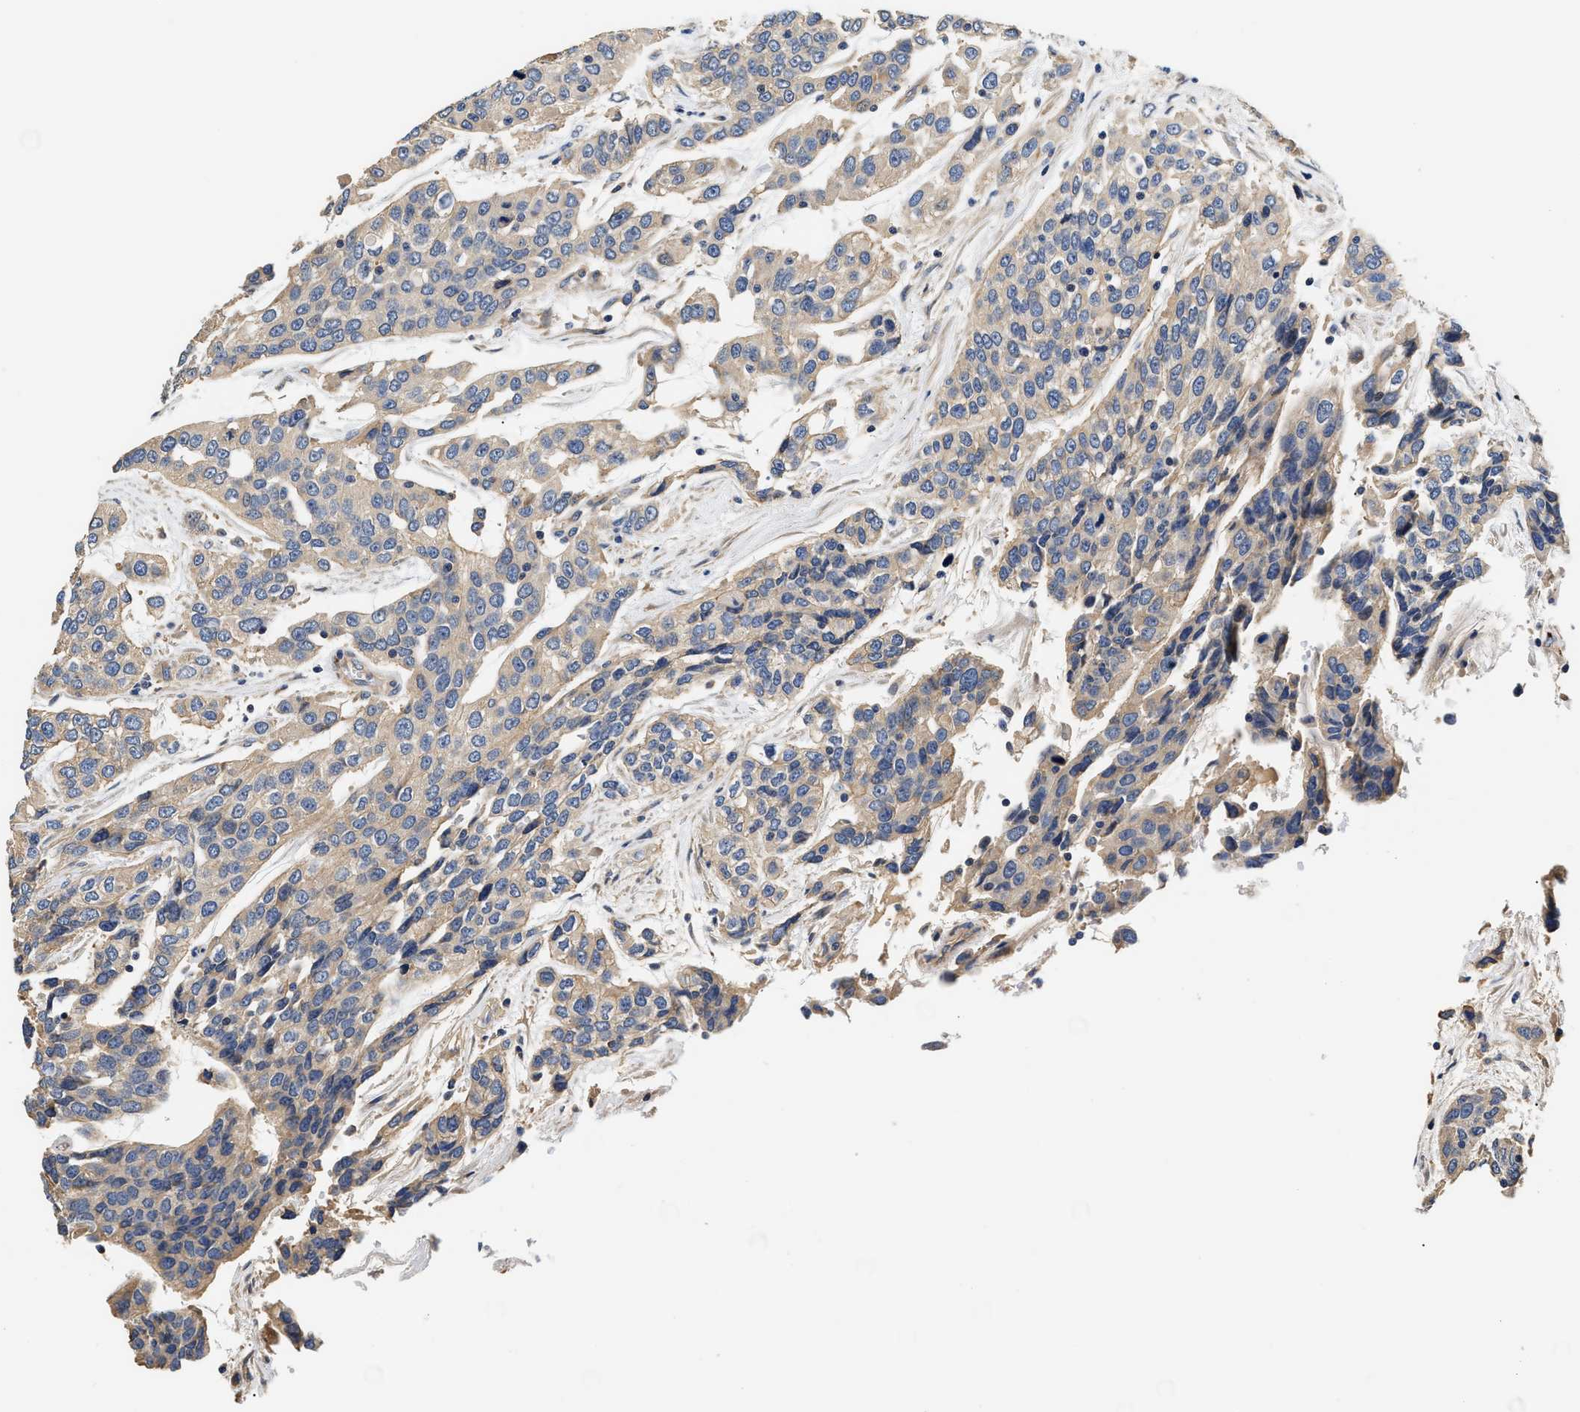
{"staining": {"intensity": "weak", "quantity": ">75%", "location": "cytoplasmic/membranous"}, "tissue": "urothelial cancer", "cell_type": "Tumor cells", "image_type": "cancer", "snomed": [{"axis": "morphology", "description": "Urothelial carcinoma, High grade"}, {"axis": "topography", "description": "Urinary bladder"}], "caption": "High-grade urothelial carcinoma stained with a brown dye exhibits weak cytoplasmic/membranous positive staining in about >75% of tumor cells.", "gene": "TEX2", "patient": {"sex": "female", "age": 80}}